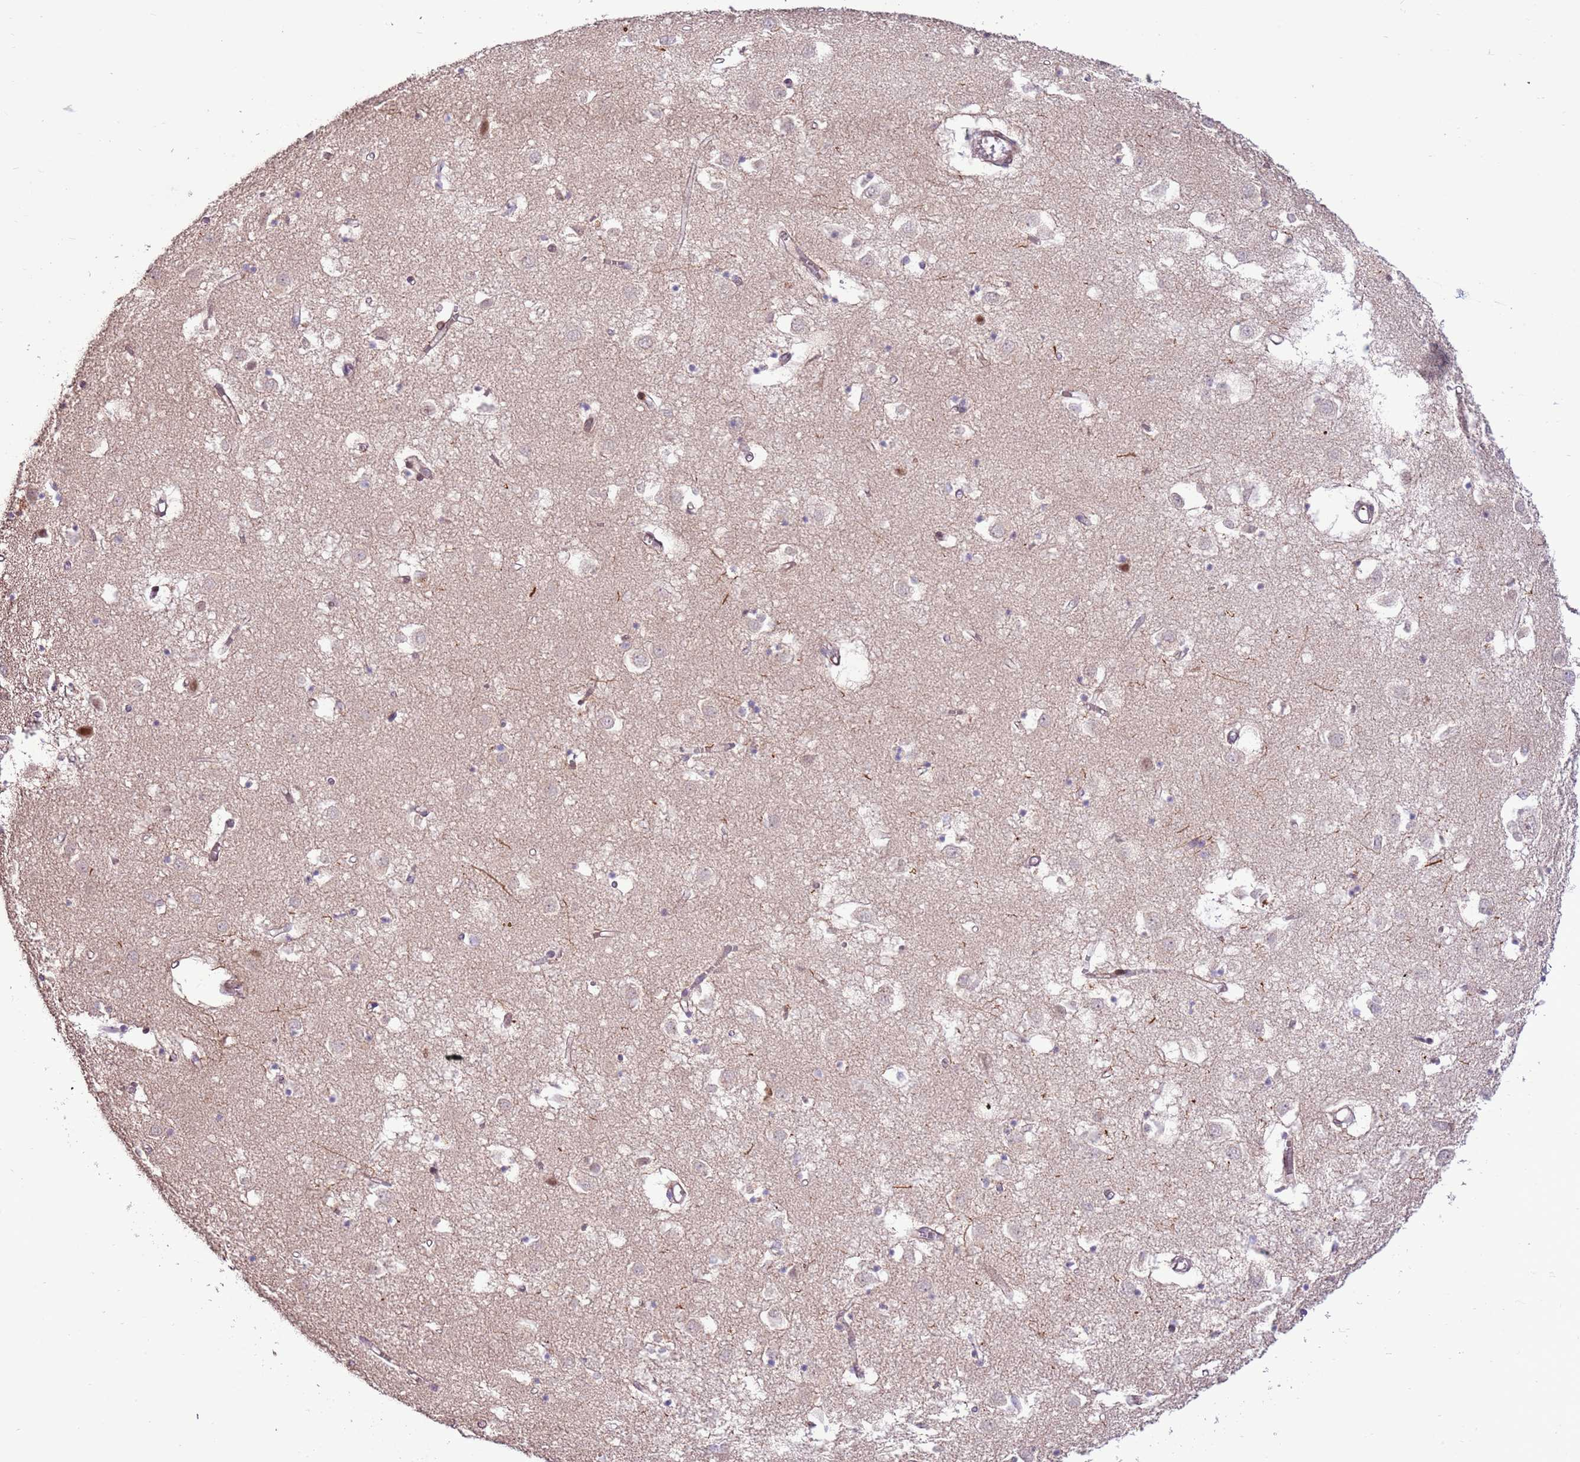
{"staining": {"intensity": "negative", "quantity": "none", "location": "none"}, "tissue": "caudate", "cell_type": "Glial cells", "image_type": "normal", "snomed": [{"axis": "morphology", "description": "Normal tissue, NOS"}, {"axis": "topography", "description": "Lateral ventricle wall"}], "caption": "High power microscopy photomicrograph of an IHC micrograph of benign caudate, revealing no significant staining in glial cells.", "gene": "LGI4", "patient": {"sex": "male", "age": 70}}